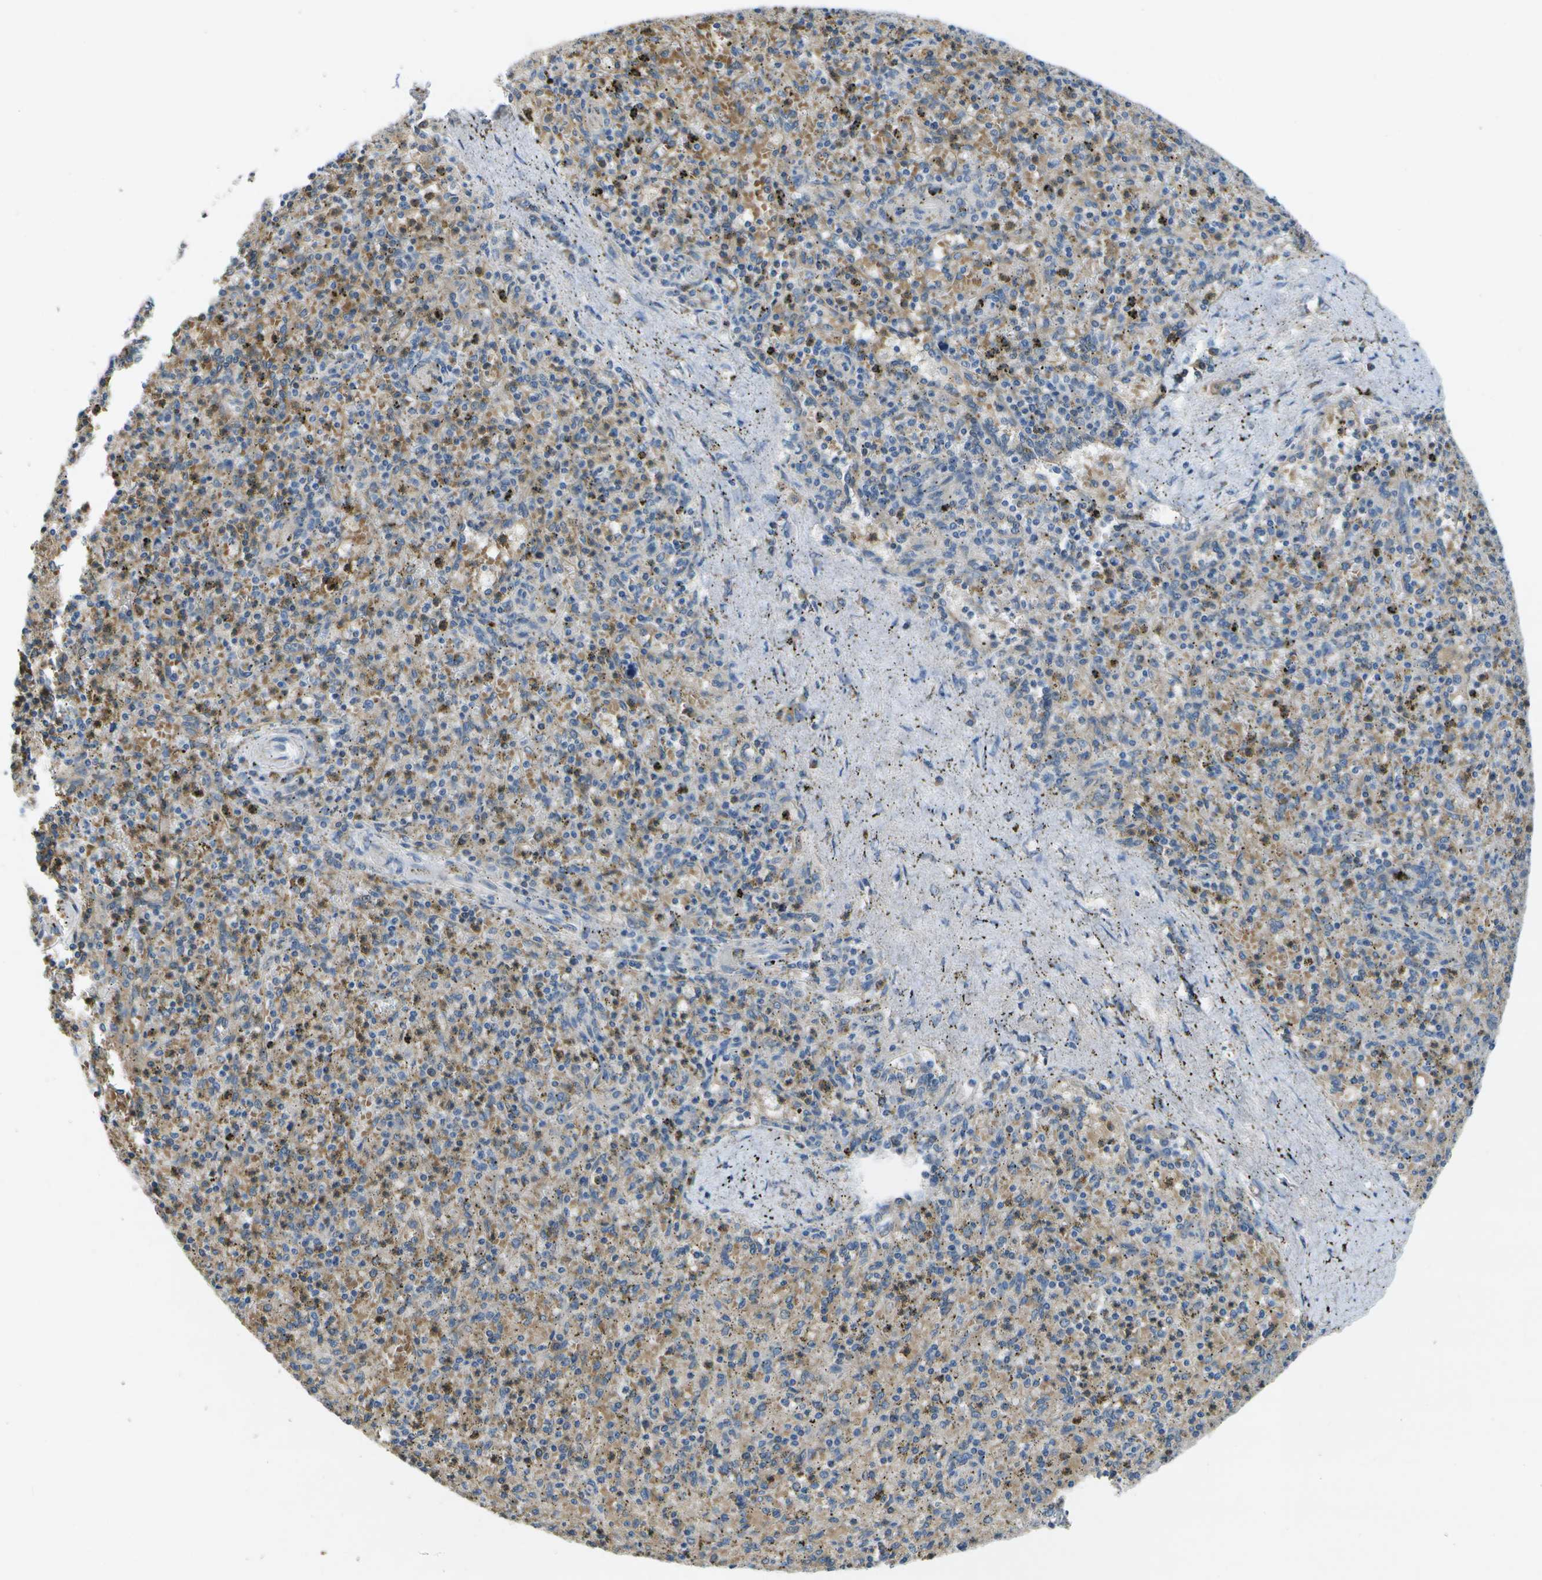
{"staining": {"intensity": "moderate", "quantity": "25%-75%", "location": "cytoplasmic/membranous,nuclear"}, "tissue": "spleen", "cell_type": "Cells in red pulp", "image_type": "normal", "snomed": [{"axis": "morphology", "description": "Normal tissue, NOS"}, {"axis": "topography", "description": "Spleen"}], "caption": "DAB (3,3'-diaminobenzidine) immunohistochemical staining of normal human spleen displays moderate cytoplasmic/membranous,nuclear protein expression in approximately 25%-75% of cells in red pulp.", "gene": "DSE", "patient": {"sex": "male", "age": 72}}